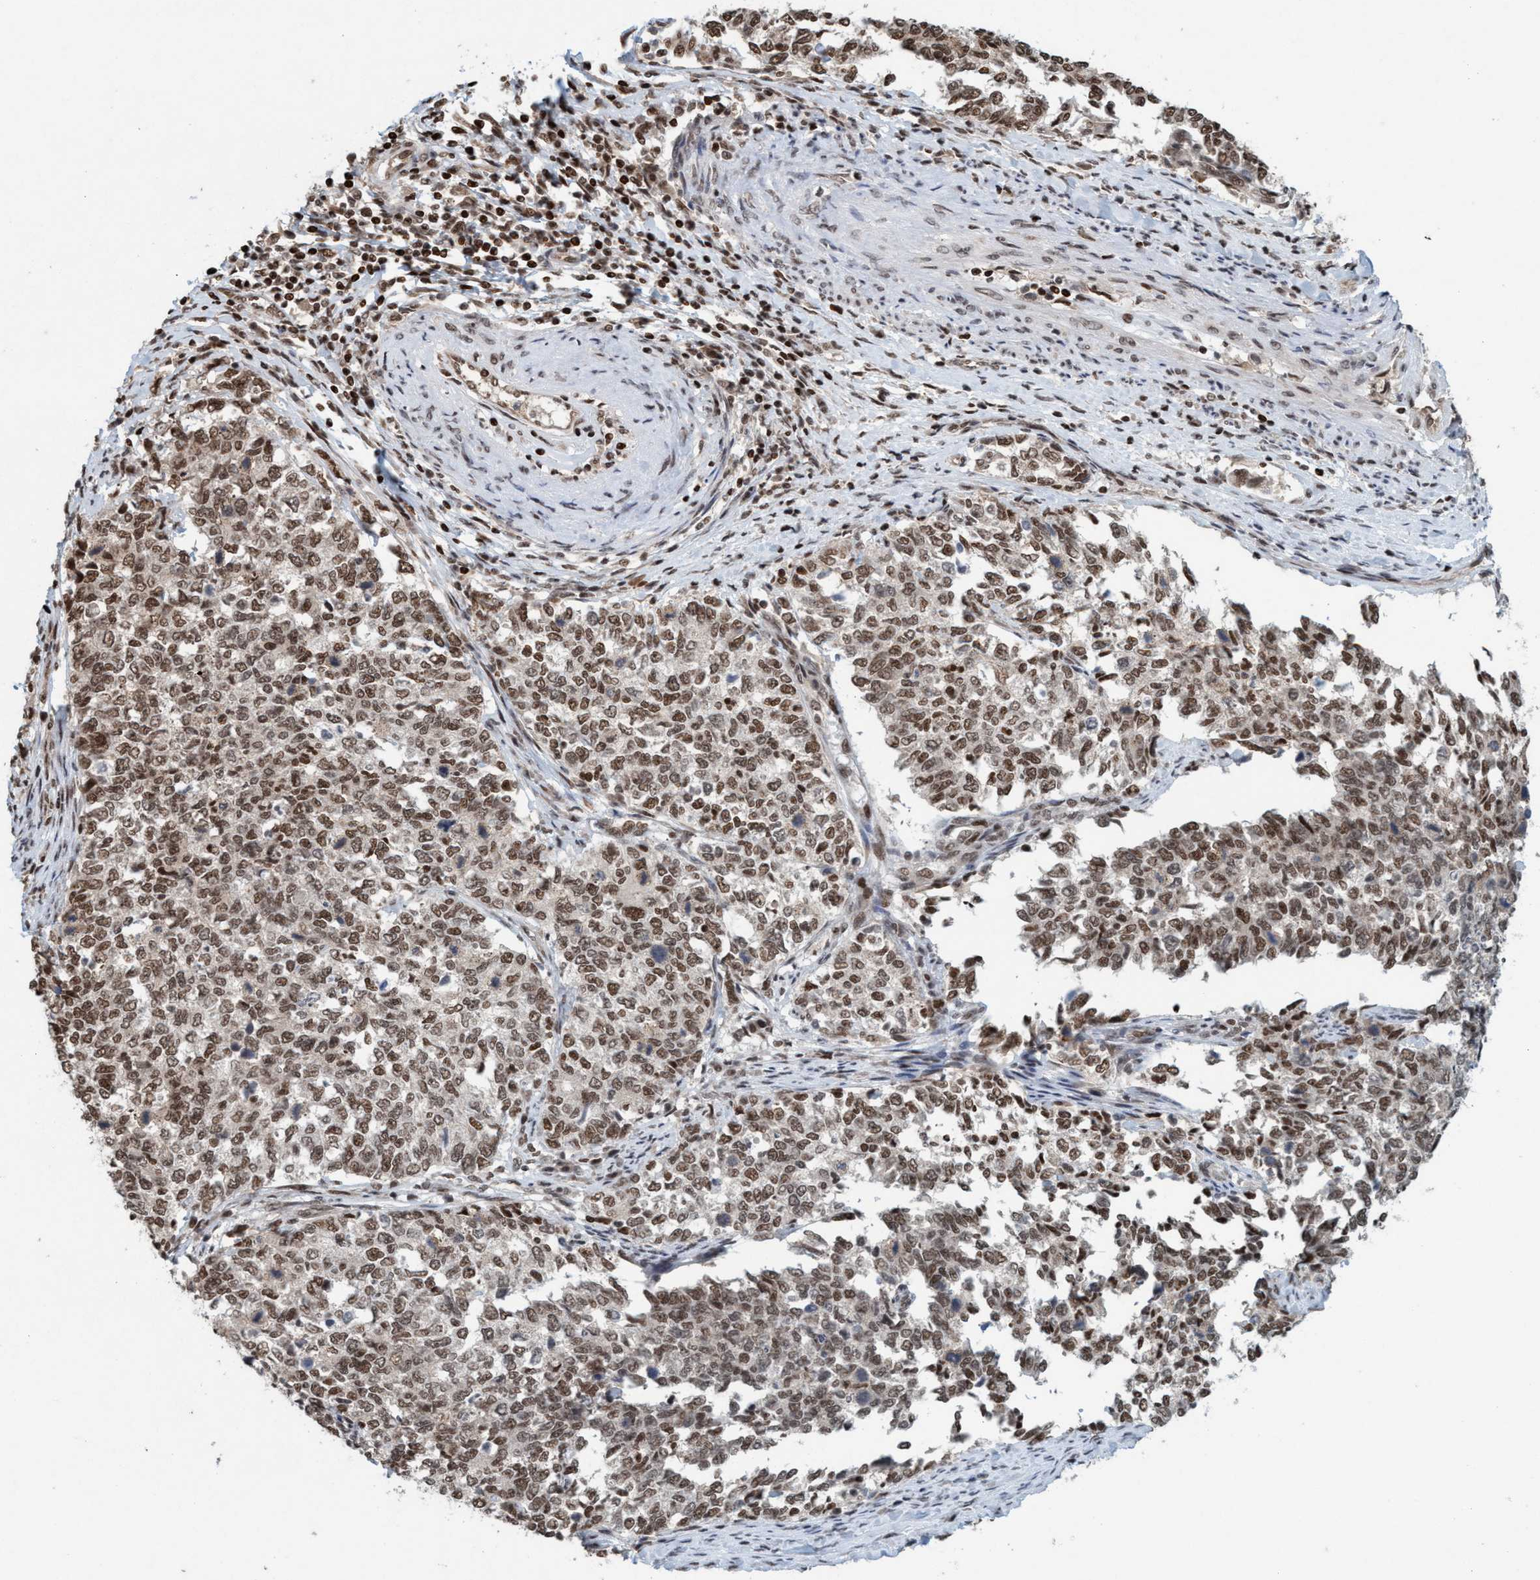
{"staining": {"intensity": "strong", "quantity": ">75%", "location": "nuclear"}, "tissue": "cervical cancer", "cell_type": "Tumor cells", "image_type": "cancer", "snomed": [{"axis": "morphology", "description": "Squamous cell carcinoma, NOS"}, {"axis": "topography", "description": "Cervix"}], "caption": "This is a photomicrograph of immunohistochemistry (IHC) staining of squamous cell carcinoma (cervical), which shows strong expression in the nuclear of tumor cells.", "gene": "SMCR8", "patient": {"sex": "female", "age": 63}}